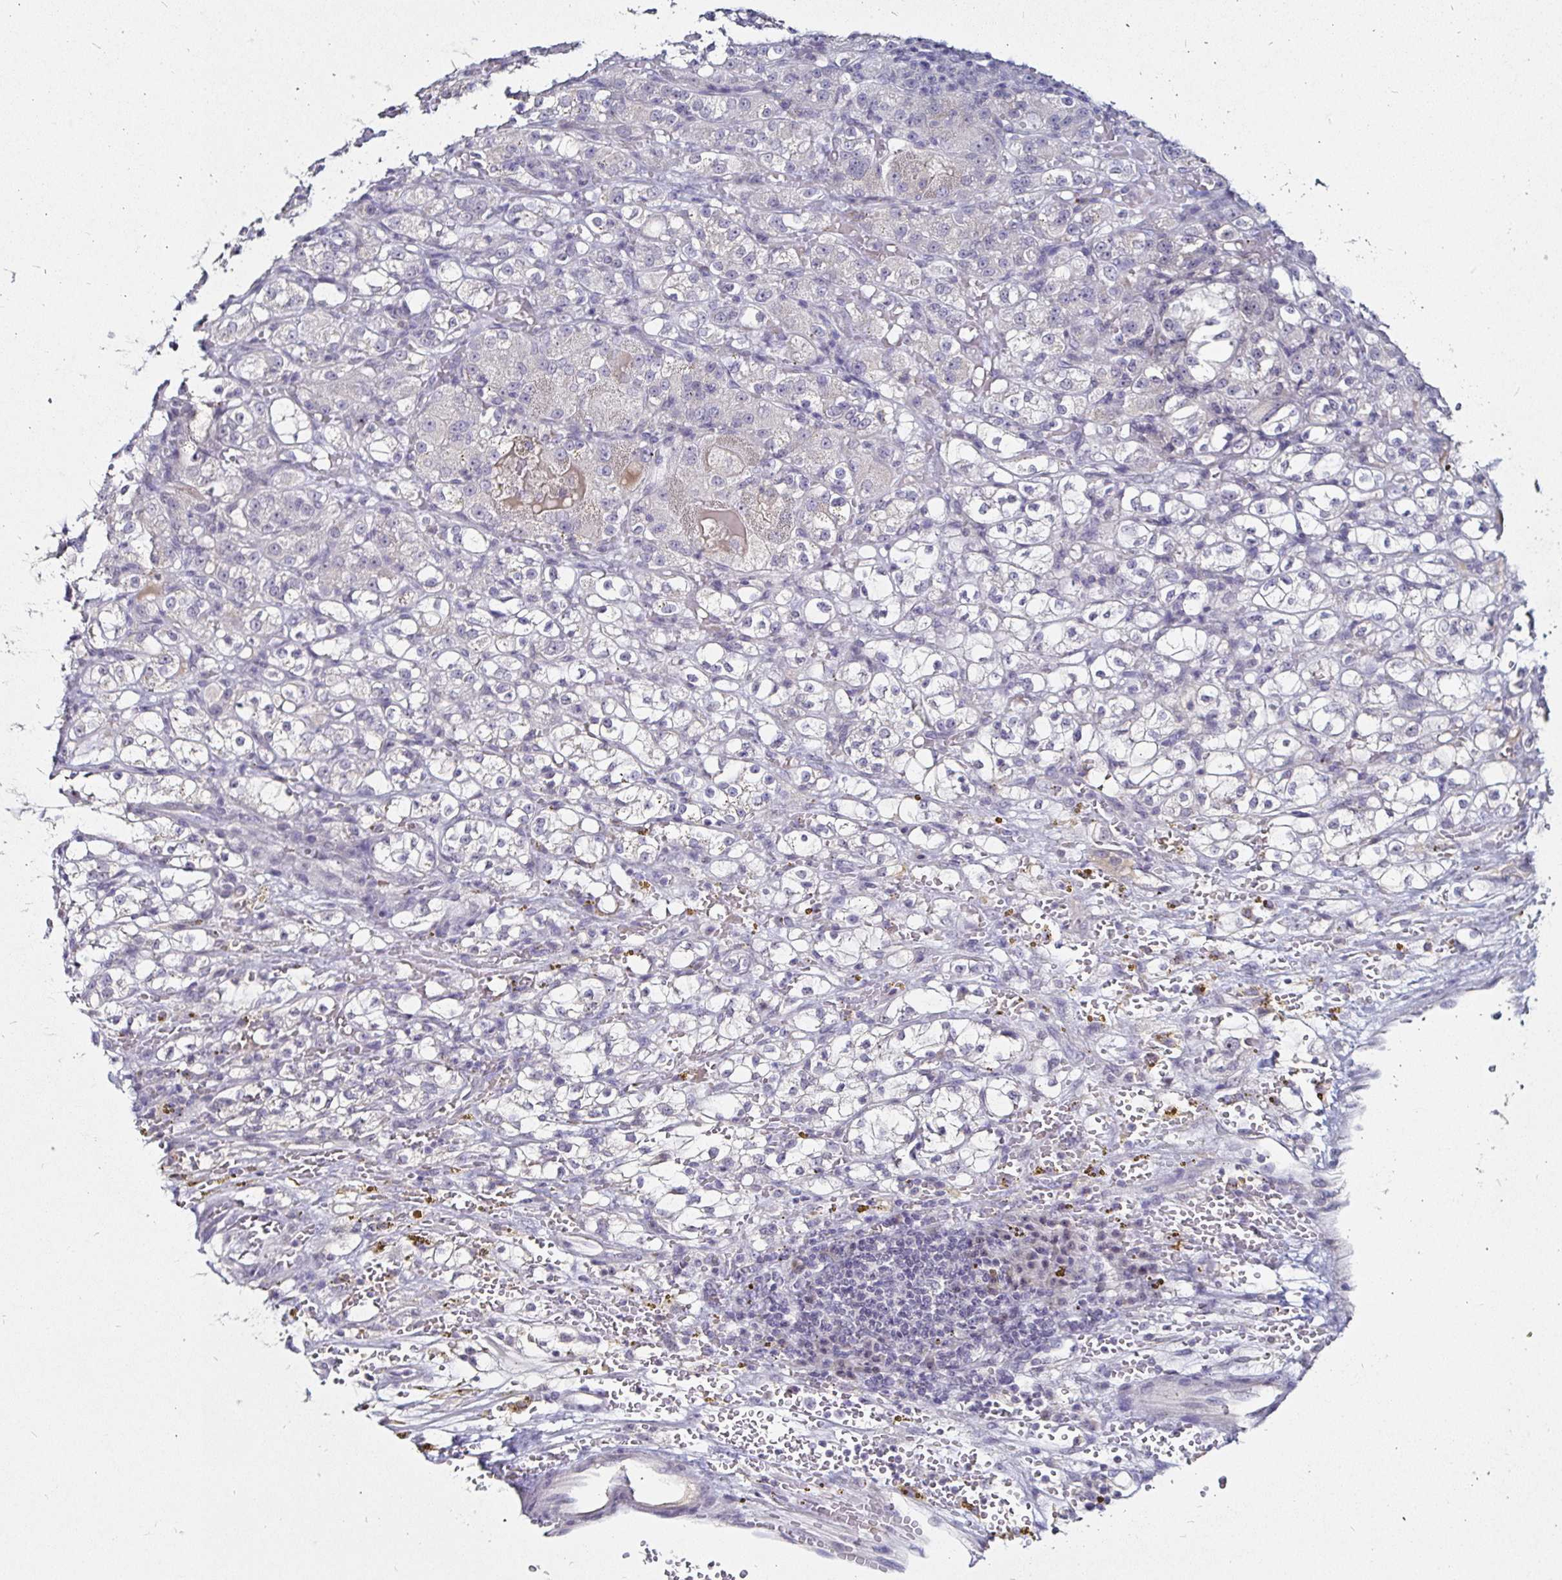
{"staining": {"intensity": "negative", "quantity": "none", "location": "none"}, "tissue": "renal cancer", "cell_type": "Tumor cells", "image_type": "cancer", "snomed": [{"axis": "morphology", "description": "Normal tissue, NOS"}, {"axis": "morphology", "description": "Adenocarcinoma, NOS"}, {"axis": "topography", "description": "Kidney"}], "caption": "DAB immunohistochemical staining of renal cancer reveals no significant staining in tumor cells.", "gene": "FAIM2", "patient": {"sex": "male", "age": 61}}